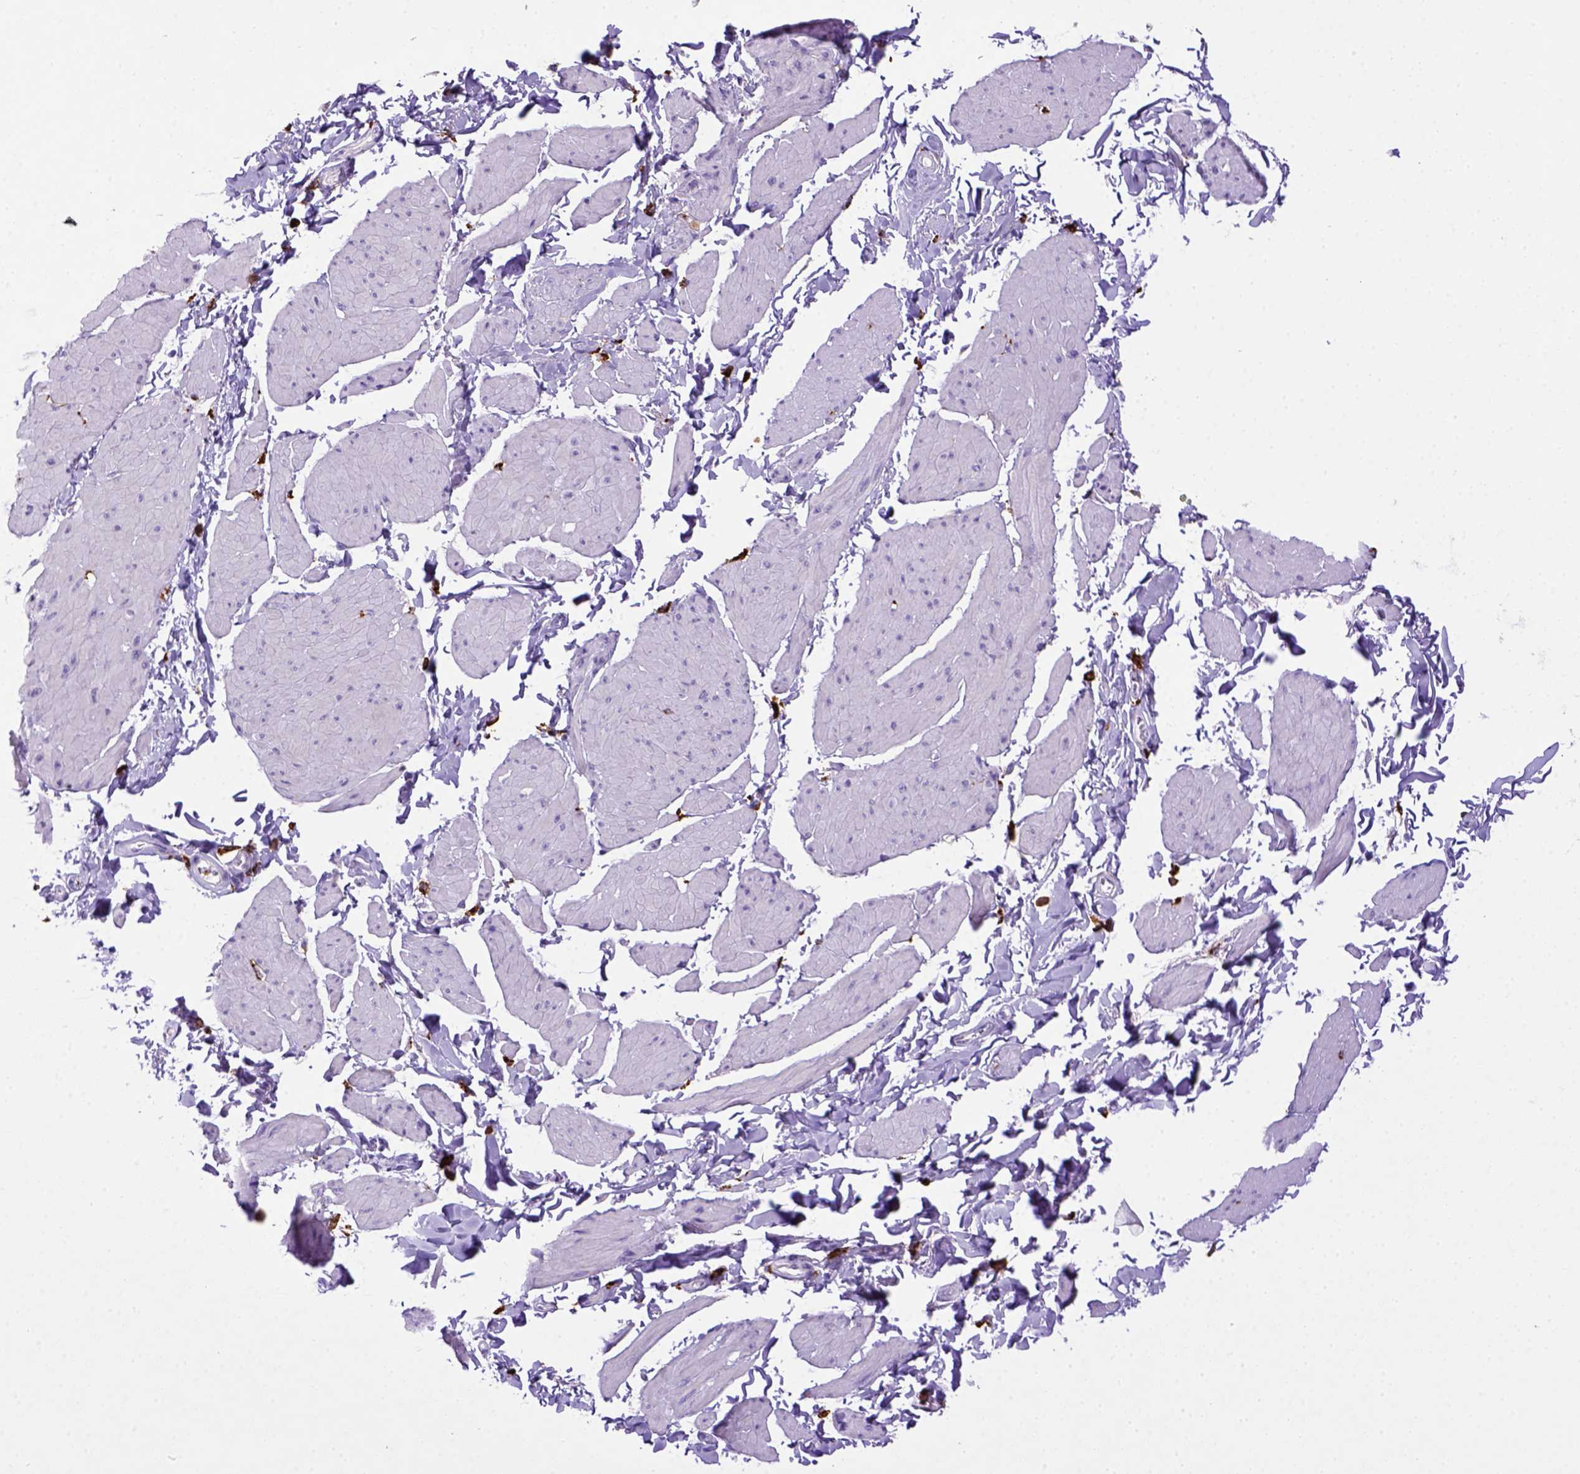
{"staining": {"intensity": "negative", "quantity": "none", "location": "none"}, "tissue": "smooth muscle", "cell_type": "Smooth muscle cells", "image_type": "normal", "snomed": [{"axis": "morphology", "description": "Normal tissue, NOS"}, {"axis": "topography", "description": "Adipose tissue"}, {"axis": "topography", "description": "Smooth muscle"}, {"axis": "topography", "description": "Peripheral nerve tissue"}], "caption": "Smooth muscle cells are negative for protein expression in unremarkable human smooth muscle. Brightfield microscopy of IHC stained with DAB (3,3'-diaminobenzidine) (brown) and hematoxylin (blue), captured at high magnification.", "gene": "CD68", "patient": {"sex": "male", "age": 83}}